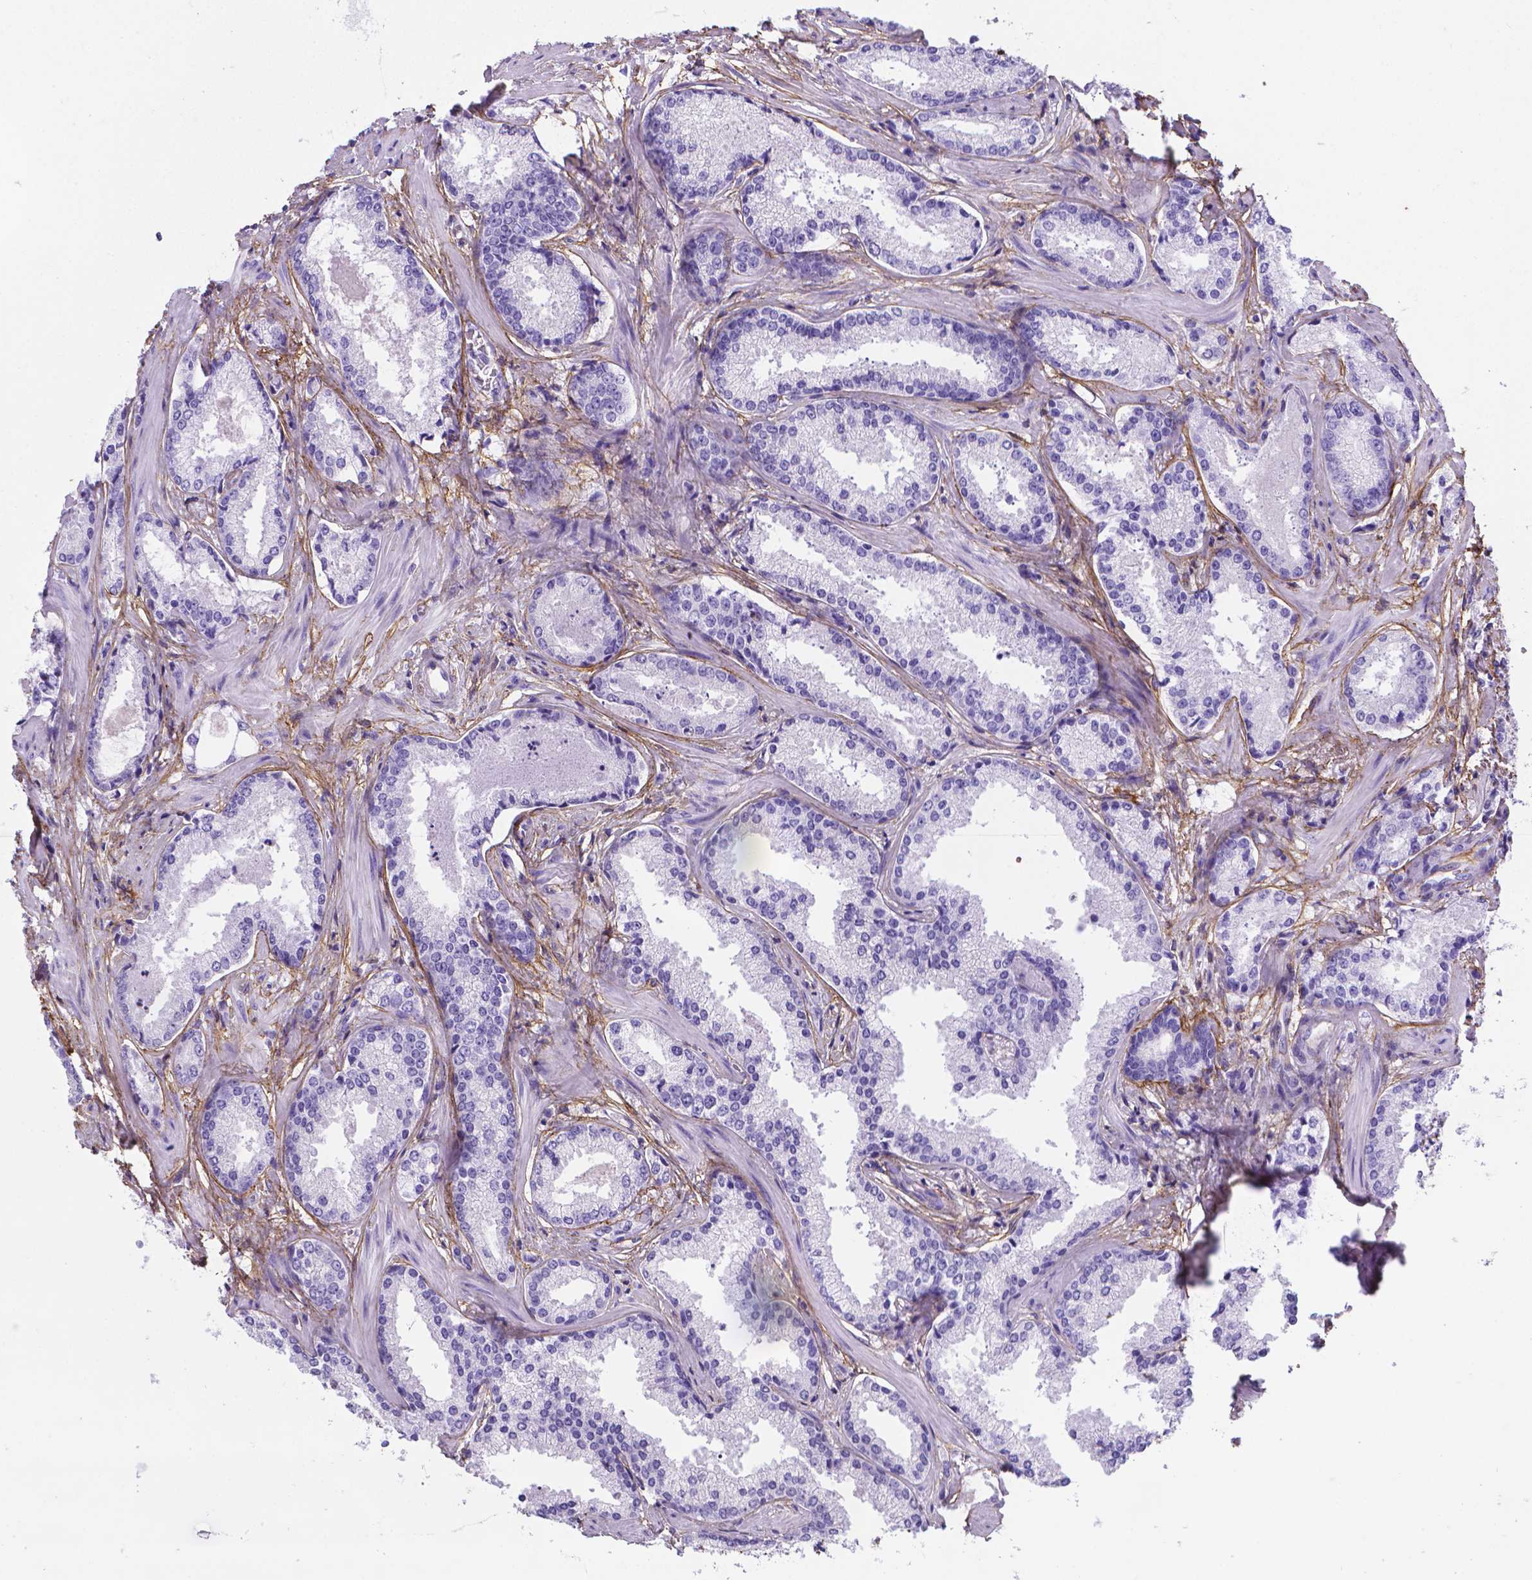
{"staining": {"intensity": "negative", "quantity": "none", "location": "none"}, "tissue": "prostate cancer", "cell_type": "Tumor cells", "image_type": "cancer", "snomed": [{"axis": "morphology", "description": "Adenocarcinoma, Low grade"}, {"axis": "topography", "description": "Prostate"}], "caption": "The micrograph shows no significant staining in tumor cells of prostate cancer (low-grade adenocarcinoma).", "gene": "MFAP2", "patient": {"sex": "male", "age": 56}}